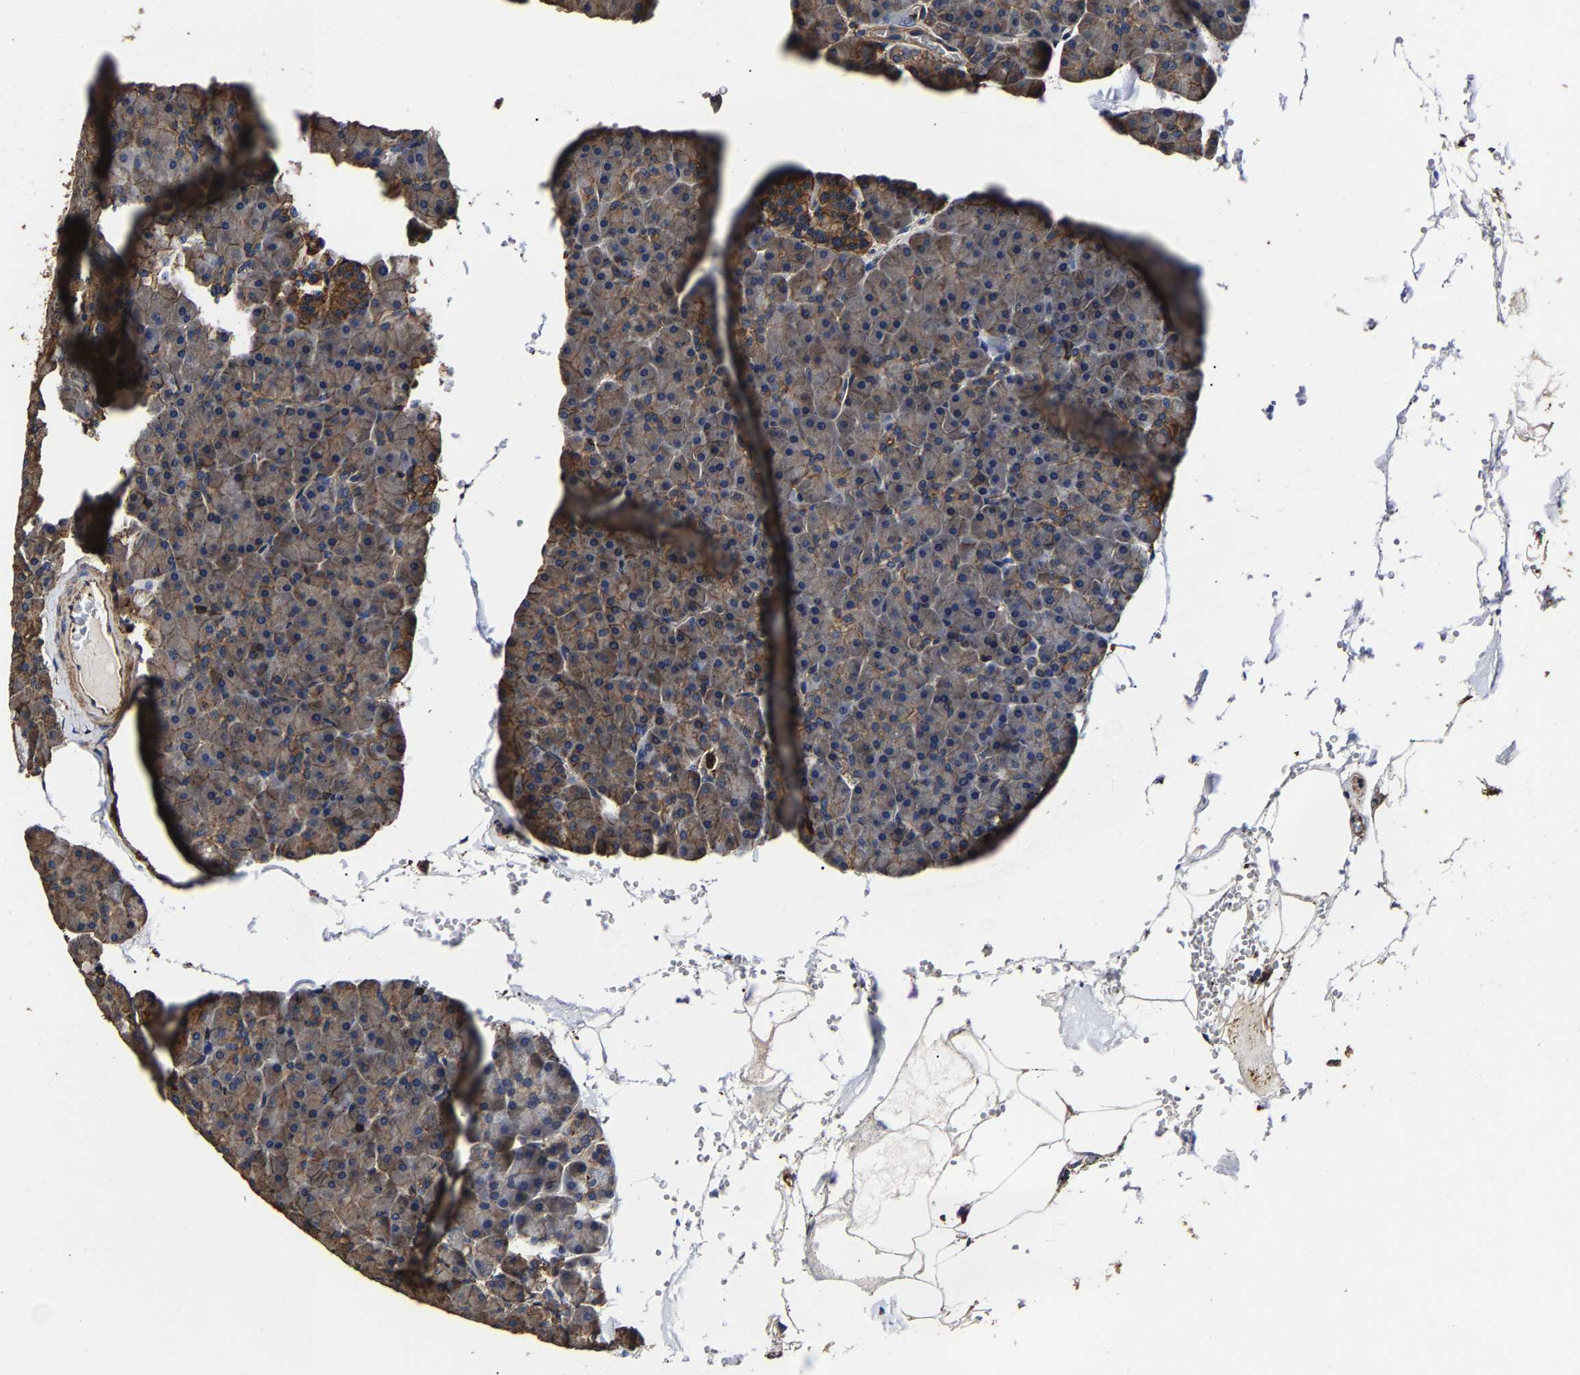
{"staining": {"intensity": "moderate", "quantity": ">75%", "location": "cytoplasmic/membranous"}, "tissue": "pancreas", "cell_type": "Exocrine glandular cells", "image_type": "normal", "snomed": [{"axis": "morphology", "description": "Normal tissue, NOS"}, {"axis": "topography", "description": "Pancreas"}], "caption": "Immunohistochemistry histopathology image of unremarkable pancreas: human pancreas stained using immunohistochemistry displays medium levels of moderate protein expression localized specifically in the cytoplasmic/membranous of exocrine glandular cells, appearing as a cytoplasmic/membranous brown color.", "gene": "SSH3", "patient": {"sex": "male", "age": 35}}